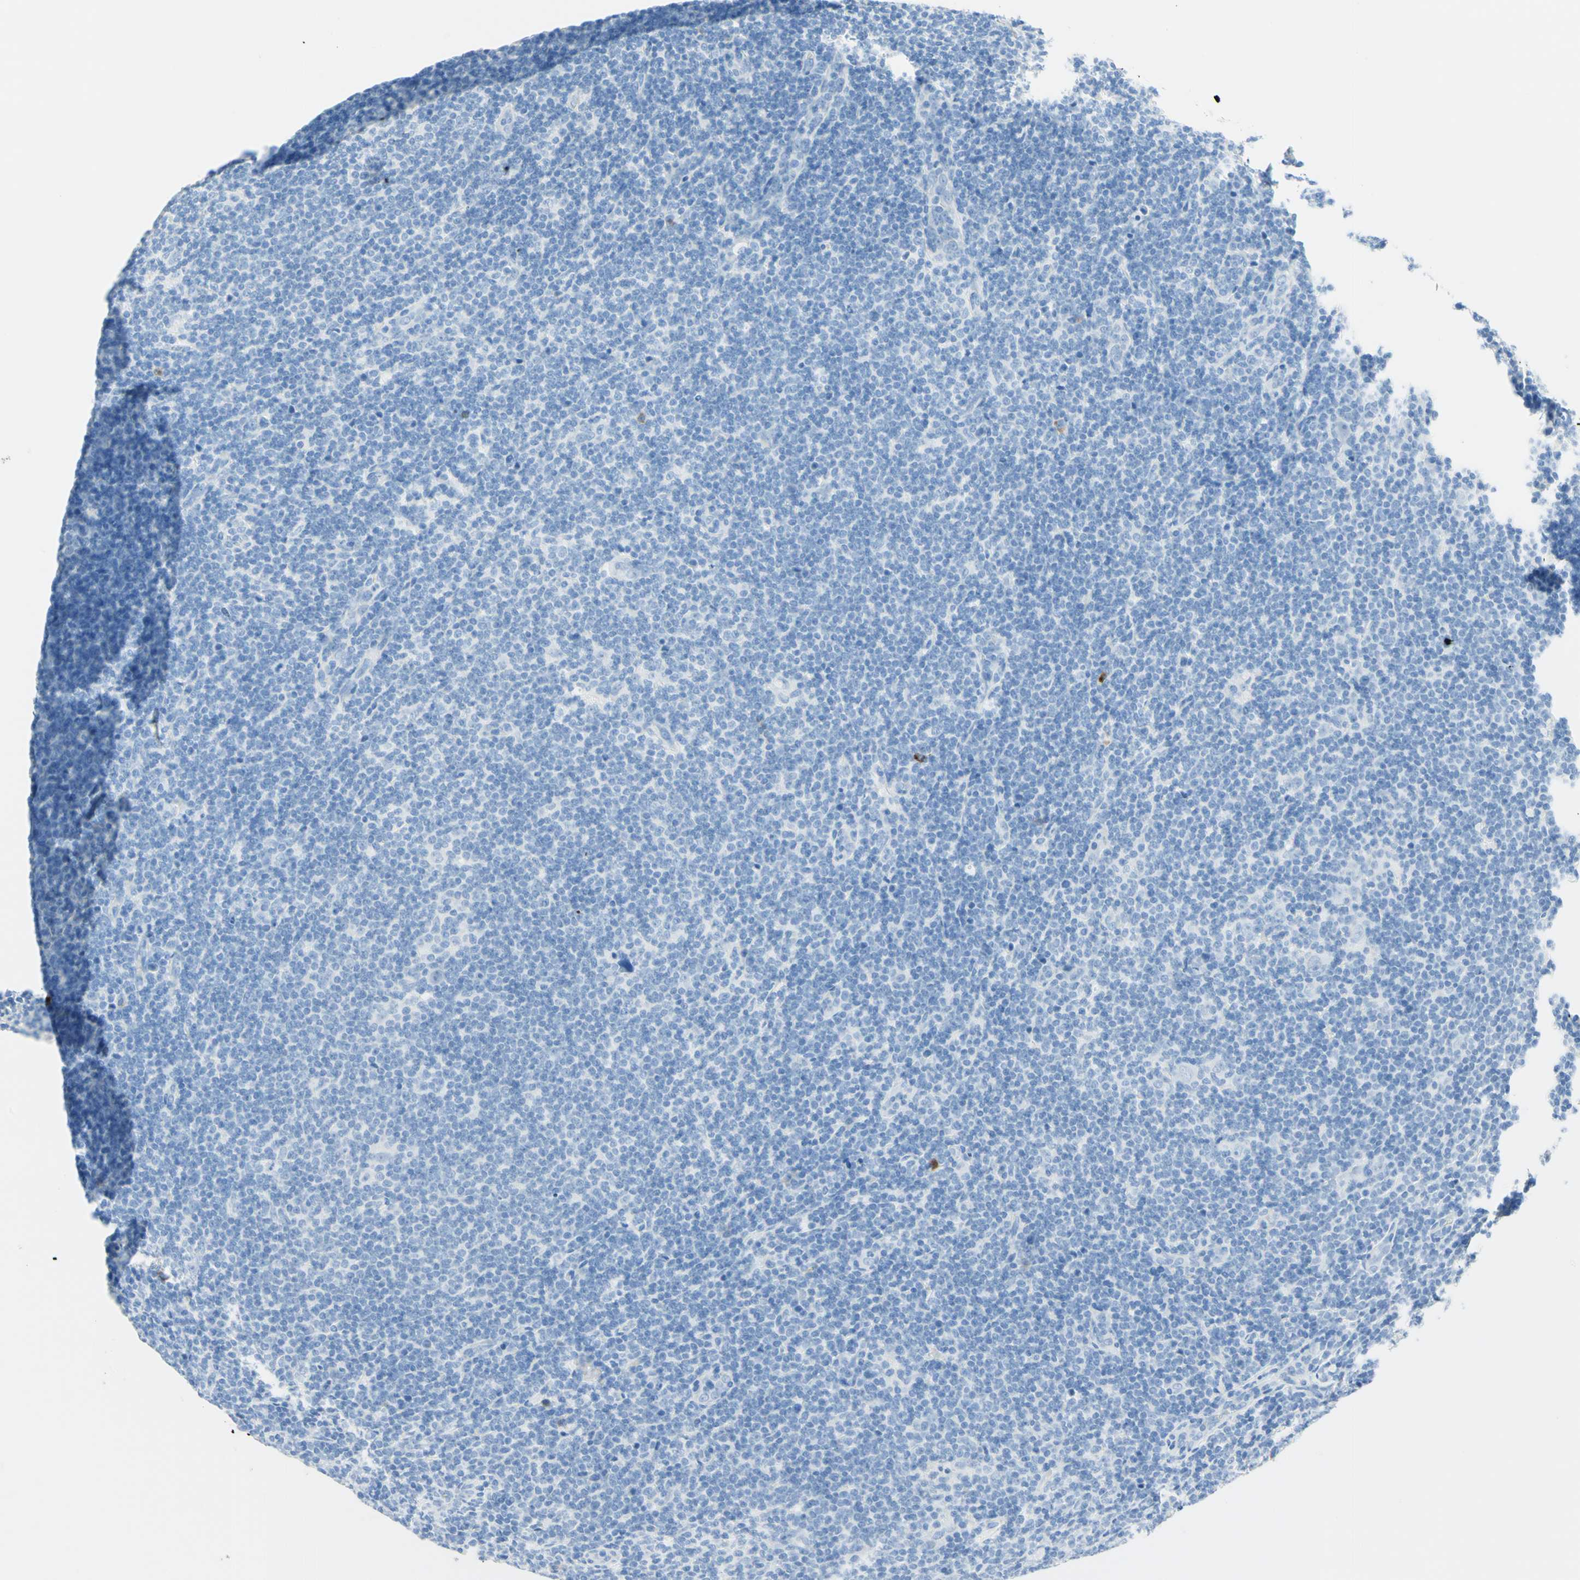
{"staining": {"intensity": "negative", "quantity": "none", "location": "none"}, "tissue": "lymphoma", "cell_type": "Tumor cells", "image_type": "cancer", "snomed": [{"axis": "morphology", "description": "Hodgkin's disease, NOS"}, {"axis": "topography", "description": "Lymph node"}], "caption": "Human lymphoma stained for a protein using IHC reveals no positivity in tumor cells.", "gene": "IL6ST", "patient": {"sex": "female", "age": 57}}